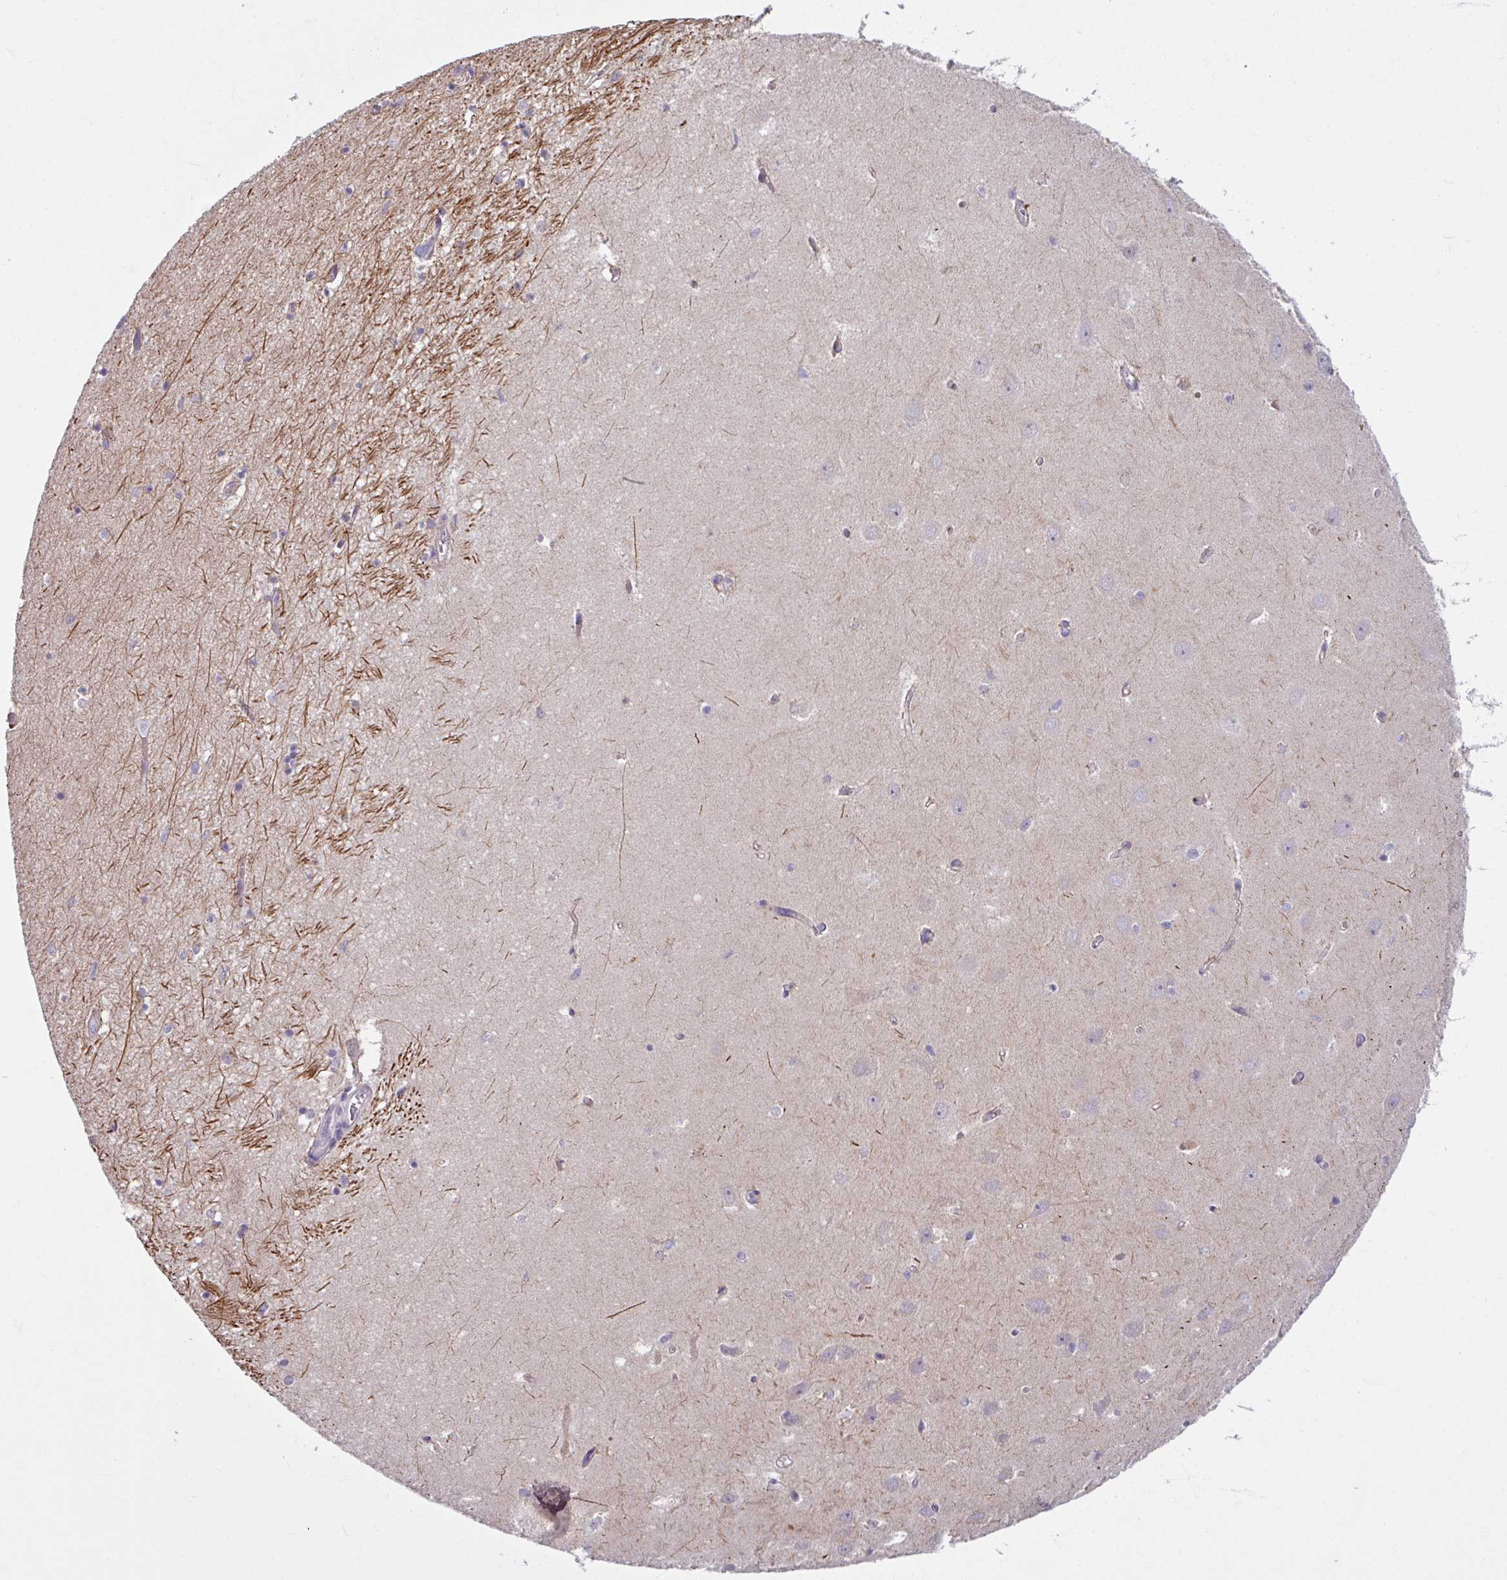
{"staining": {"intensity": "negative", "quantity": "none", "location": "none"}, "tissue": "hippocampus", "cell_type": "Glial cells", "image_type": "normal", "snomed": [{"axis": "morphology", "description": "Normal tissue, NOS"}, {"axis": "topography", "description": "Hippocampus"}], "caption": "Micrograph shows no significant protein expression in glial cells of normal hippocampus.", "gene": "OGFOD3", "patient": {"sex": "female", "age": 64}}